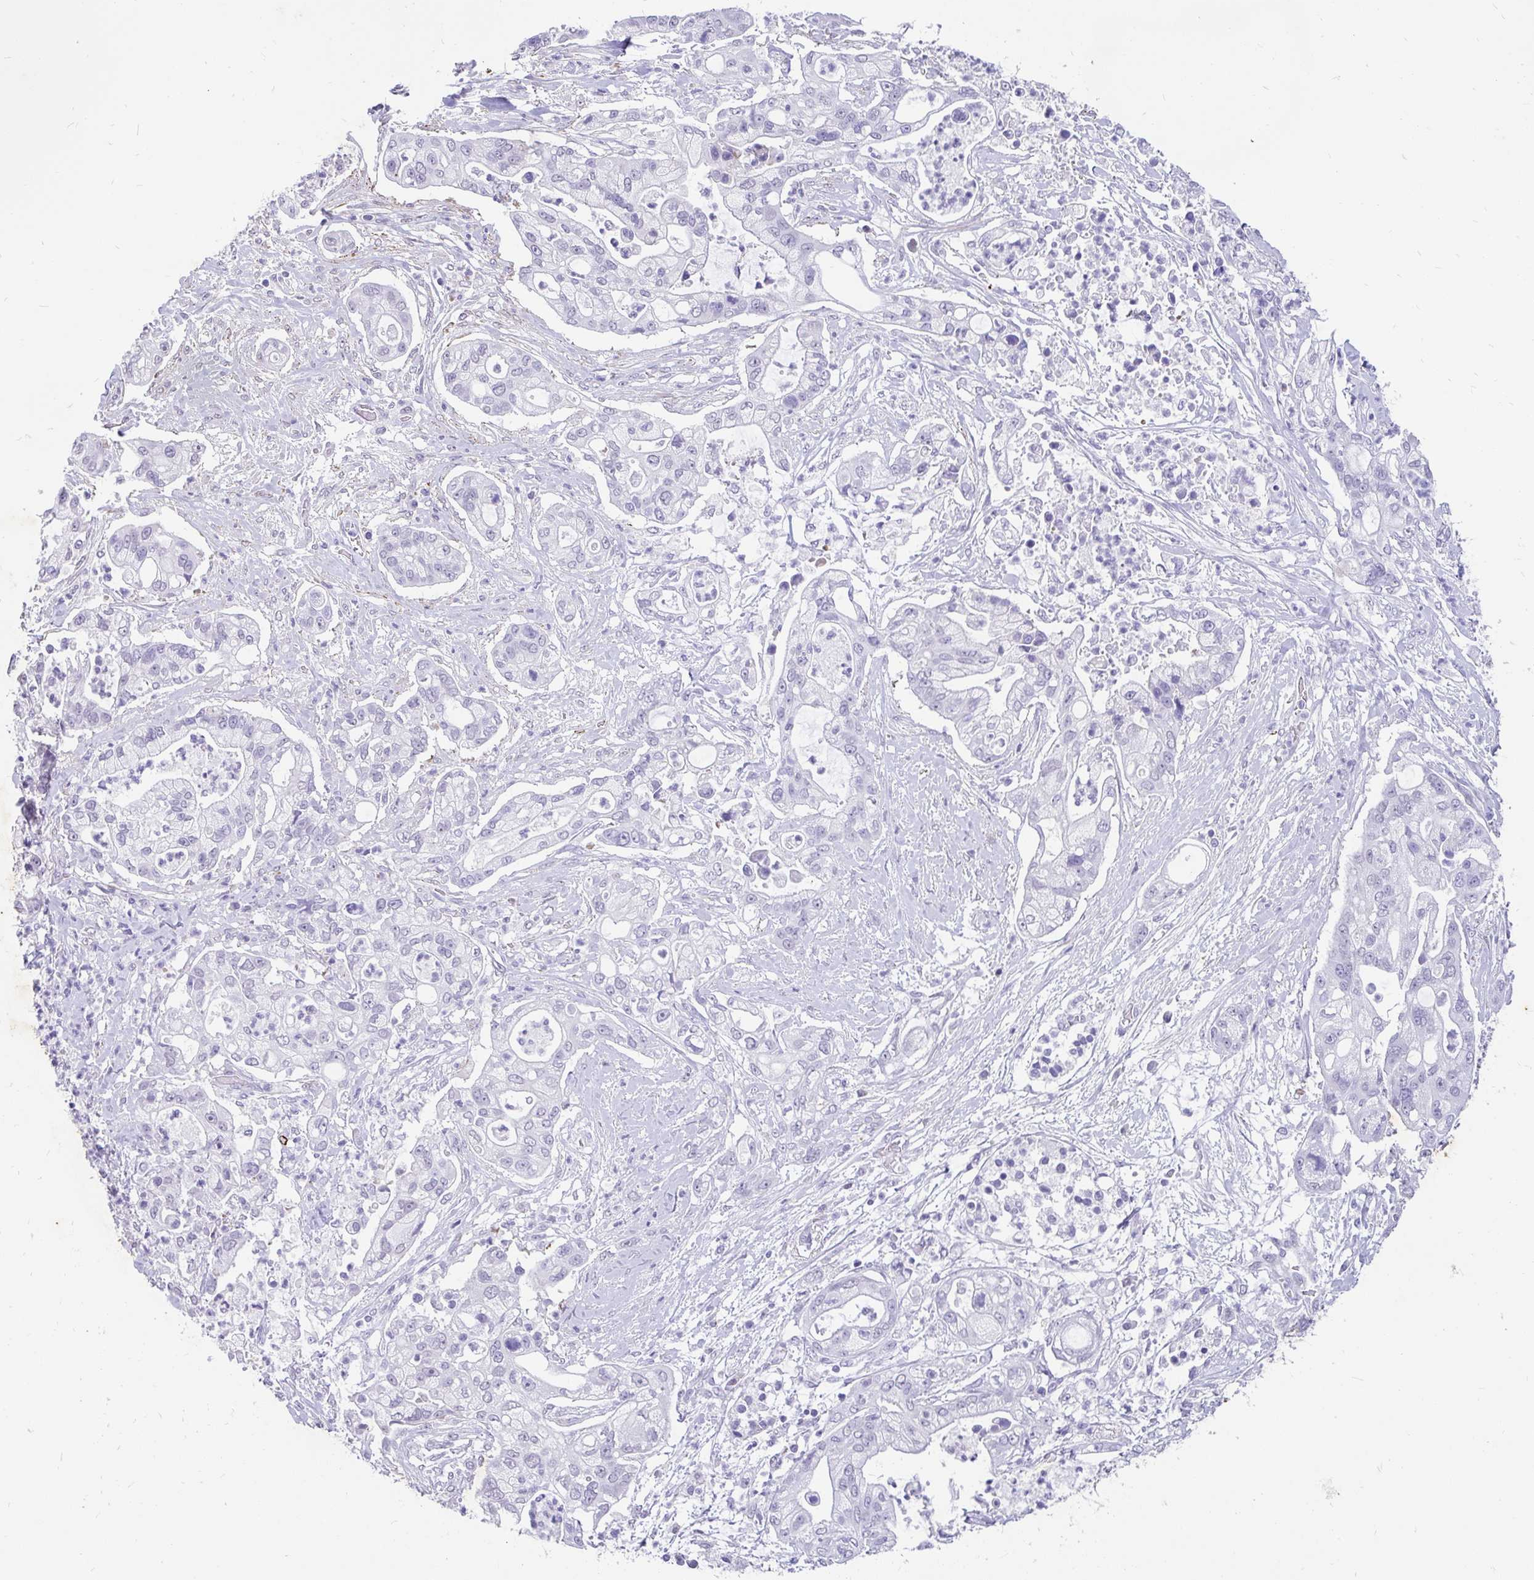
{"staining": {"intensity": "negative", "quantity": "none", "location": "none"}, "tissue": "pancreatic cancer", "cell_type": "Tumor cells", "image_type": "cancer", "snomed": [{"axis": "morphology", "description": "Adenocarcinoma, NOS"}, {"axis": "topography", "description": "Pancreas"}], "caption": "Immunohistochemistry of pancreatic cancer (adenocarcinoma) exhibits no staining in tumor cells.", "gene": "EML5", "patient": {"sex": "female", "age": 69}}